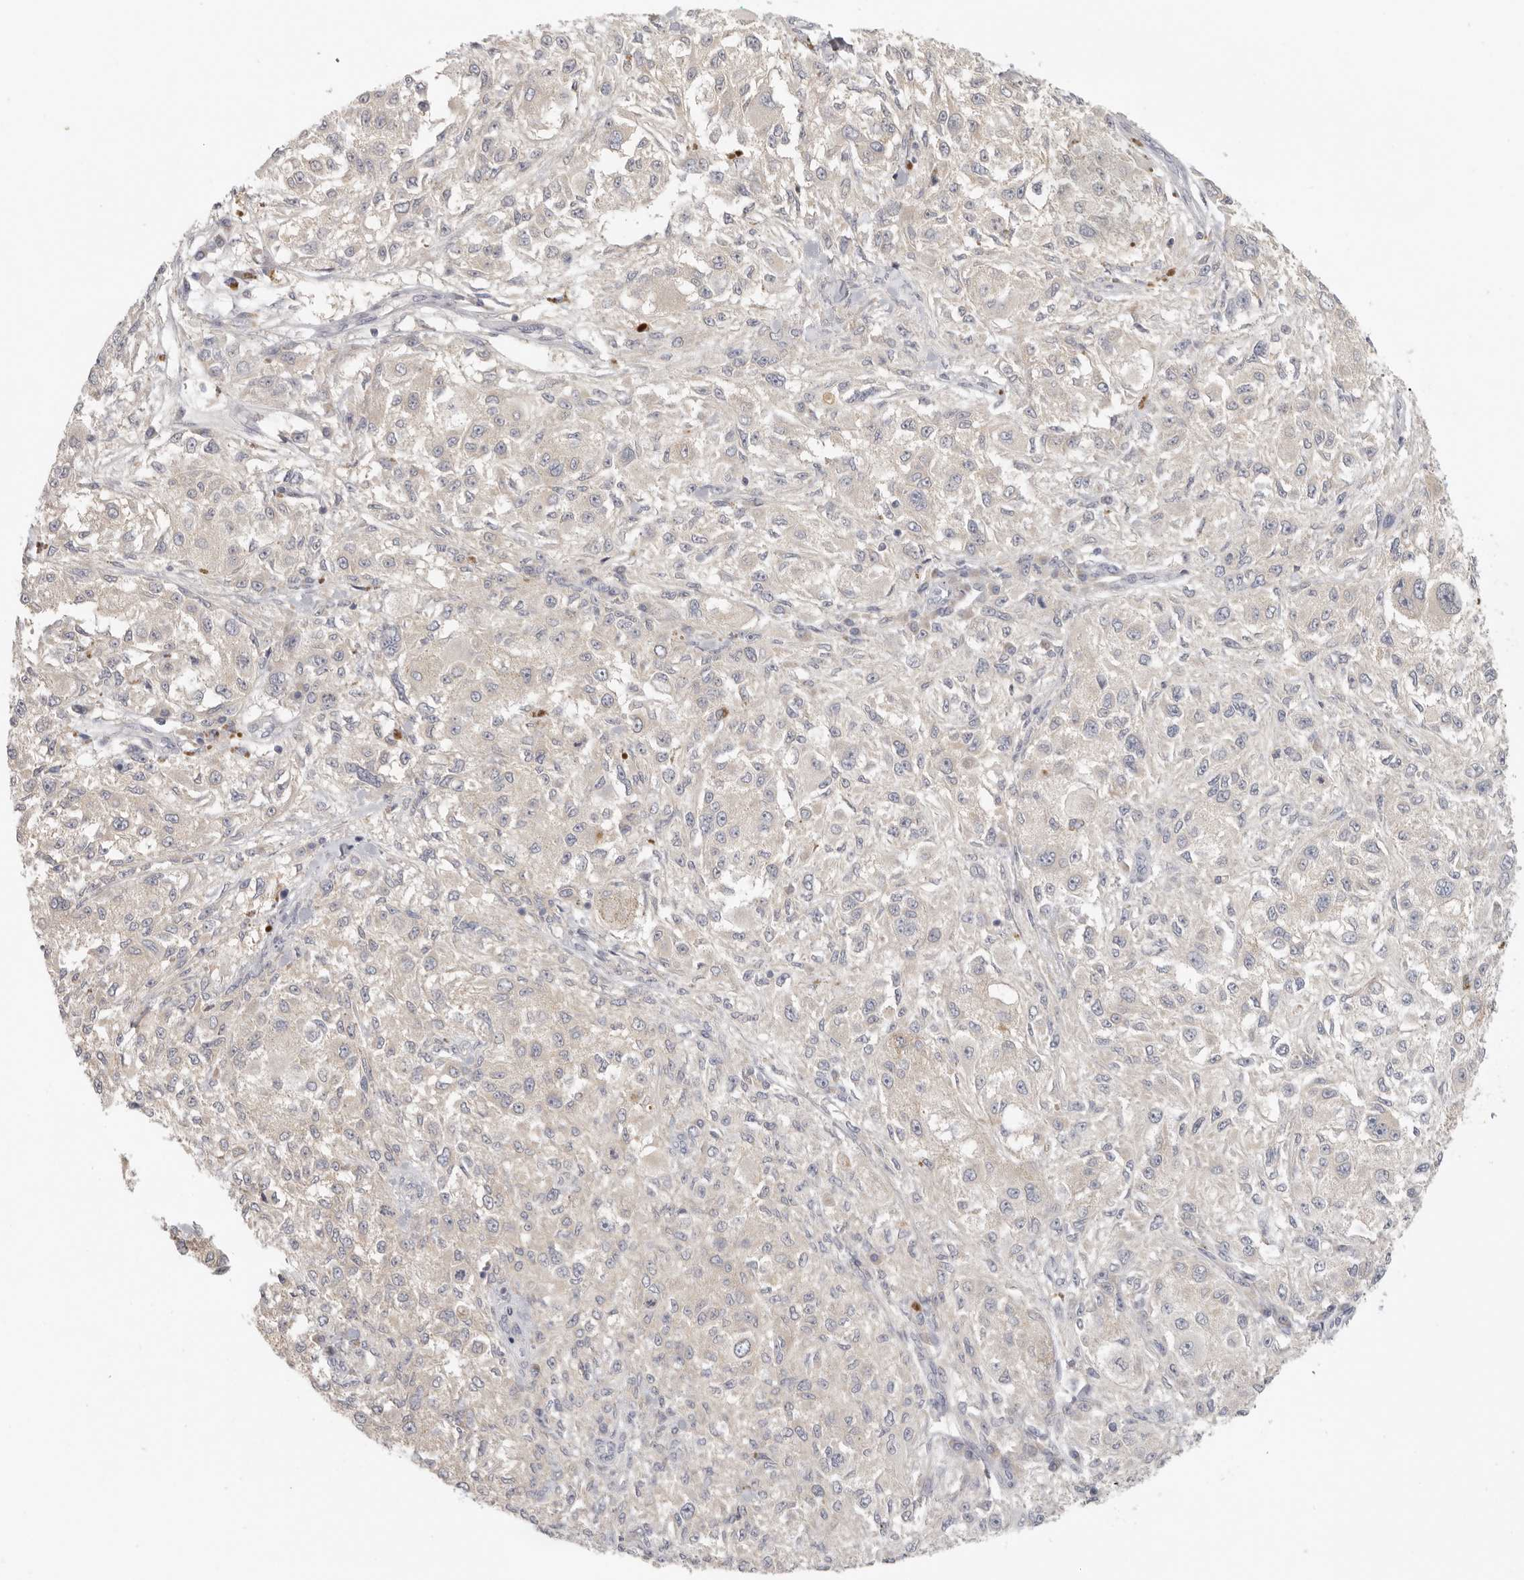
{"staining": {"intensity": "negative", "quantity": "none", "location": "none"}, "tissue": "melanoma", "cell_type": "Tumor cells", "image_type": "cancer", "snomed": [{"axis": "morphology", "description": "Necrosis, NOS"}, {"axis": "morphology", "description": "Malignant melanoma, NOS"}, {"axis": "topography", "description": "Skin"}], "caption": "A high-resolution photomicrograph shows IHC staining of malignant melanoma, which demonstrates no significant staining in tumor cells.", "gene": "AHDC1", "patient": {"sex": "female", "age": 87}}